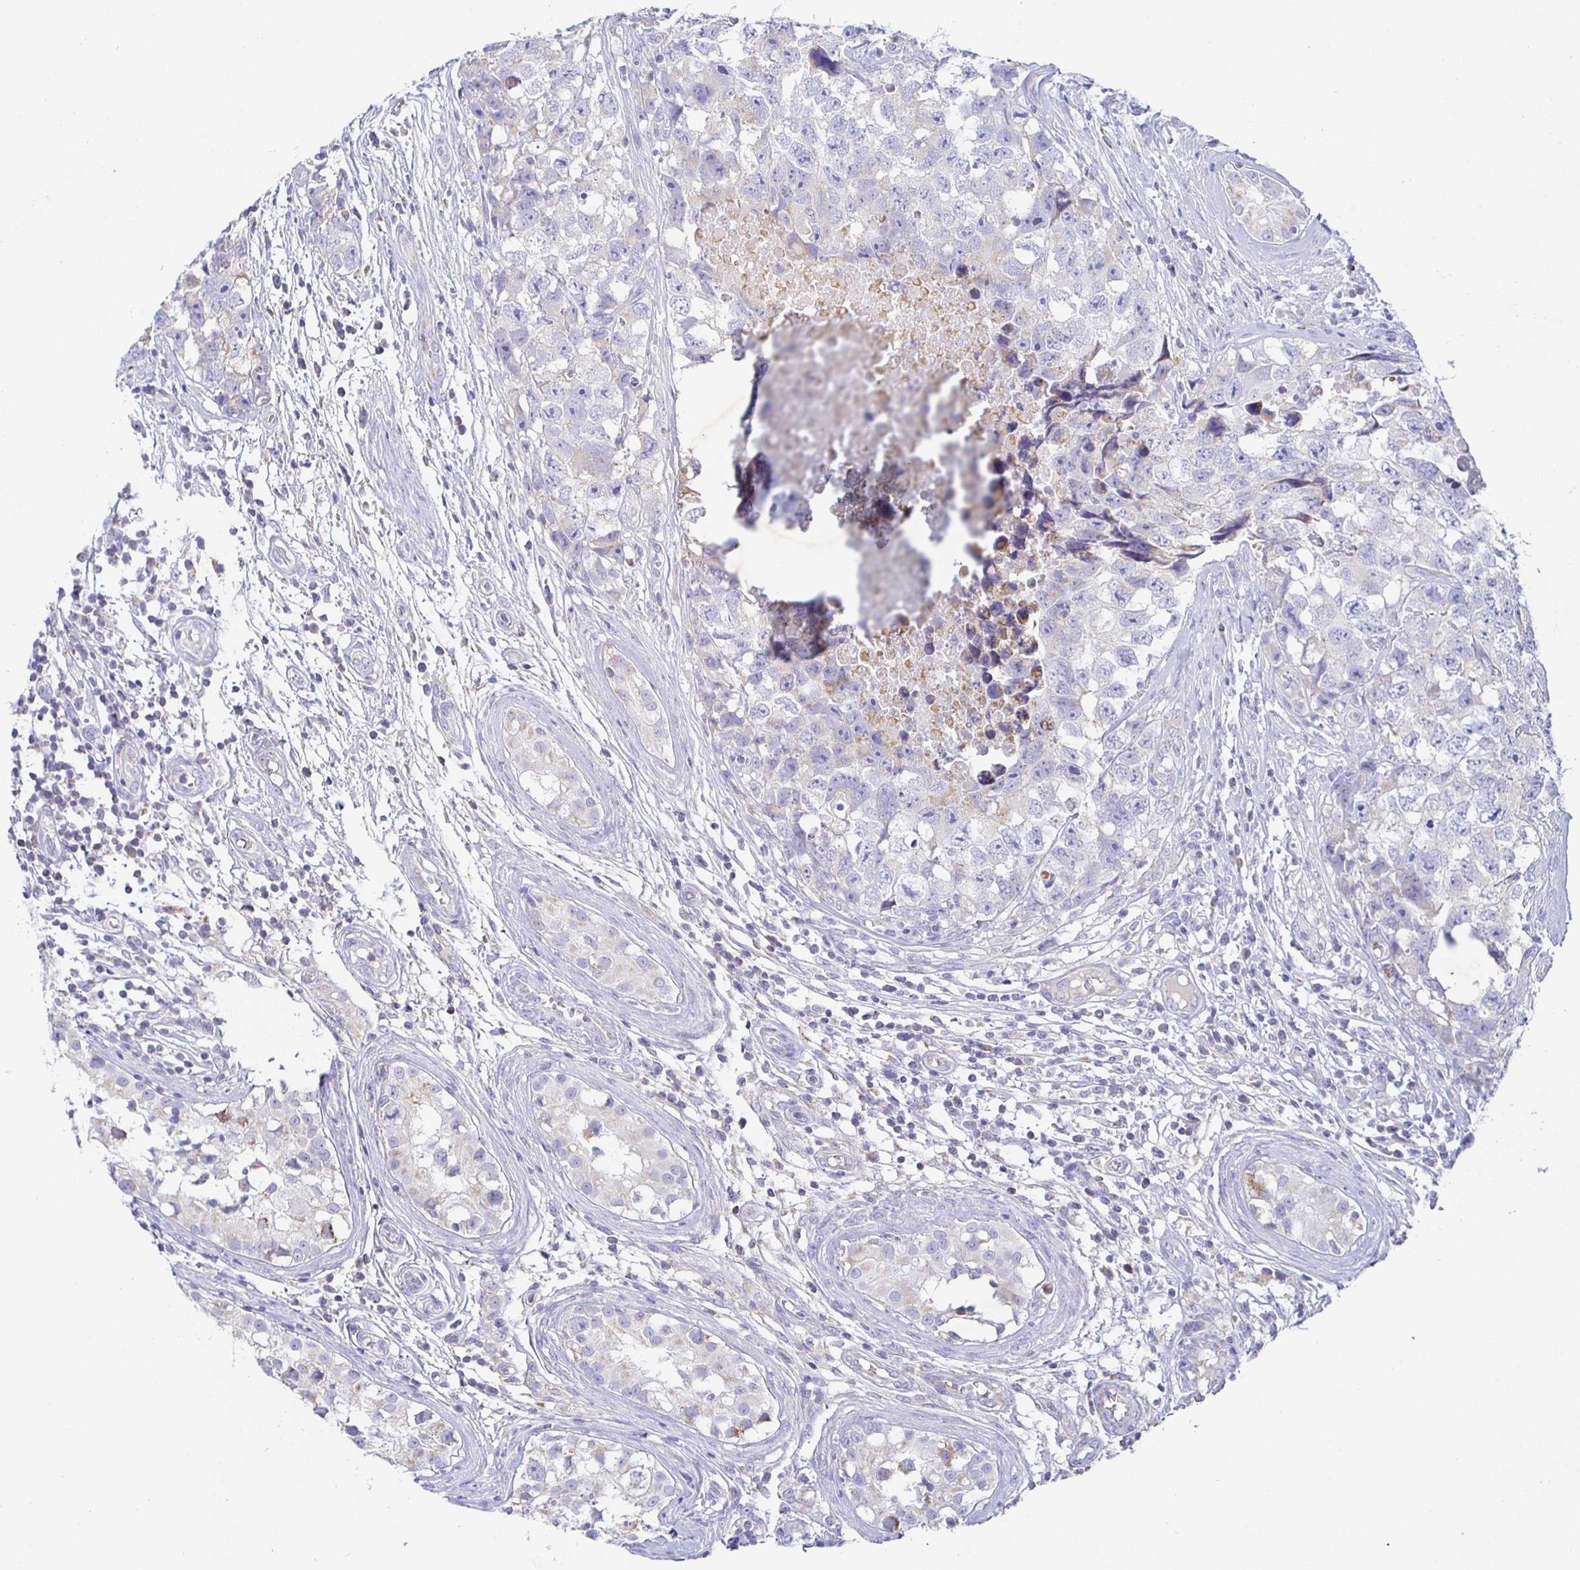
{"staining": {"intensity": "negative", "quantity": "none", "location": "none"}, "tissue": "testis cancer", "cell_type": "Tumor cells", "image_type": "cancer", "snomed": [{"axis": "morphology", "description": "Carcinoma, Embryonal, NOS"}, {"axis": "topography", "description": "Testis"}], "caption": "A high-resolution histopathology image shows immunohistochemistry (IHC) staining of embryonal carcinoma (testis), which demonstrates no significant expression in tumor cells. (Stains: DAB (3,3'-diaminobenzidine) IHC with hematoxylin counter stain, Microscopy: brightfield microscopy at high magnification).", "gene": "SYNGR4", "patient": {"sex": "male", "age": 22}}